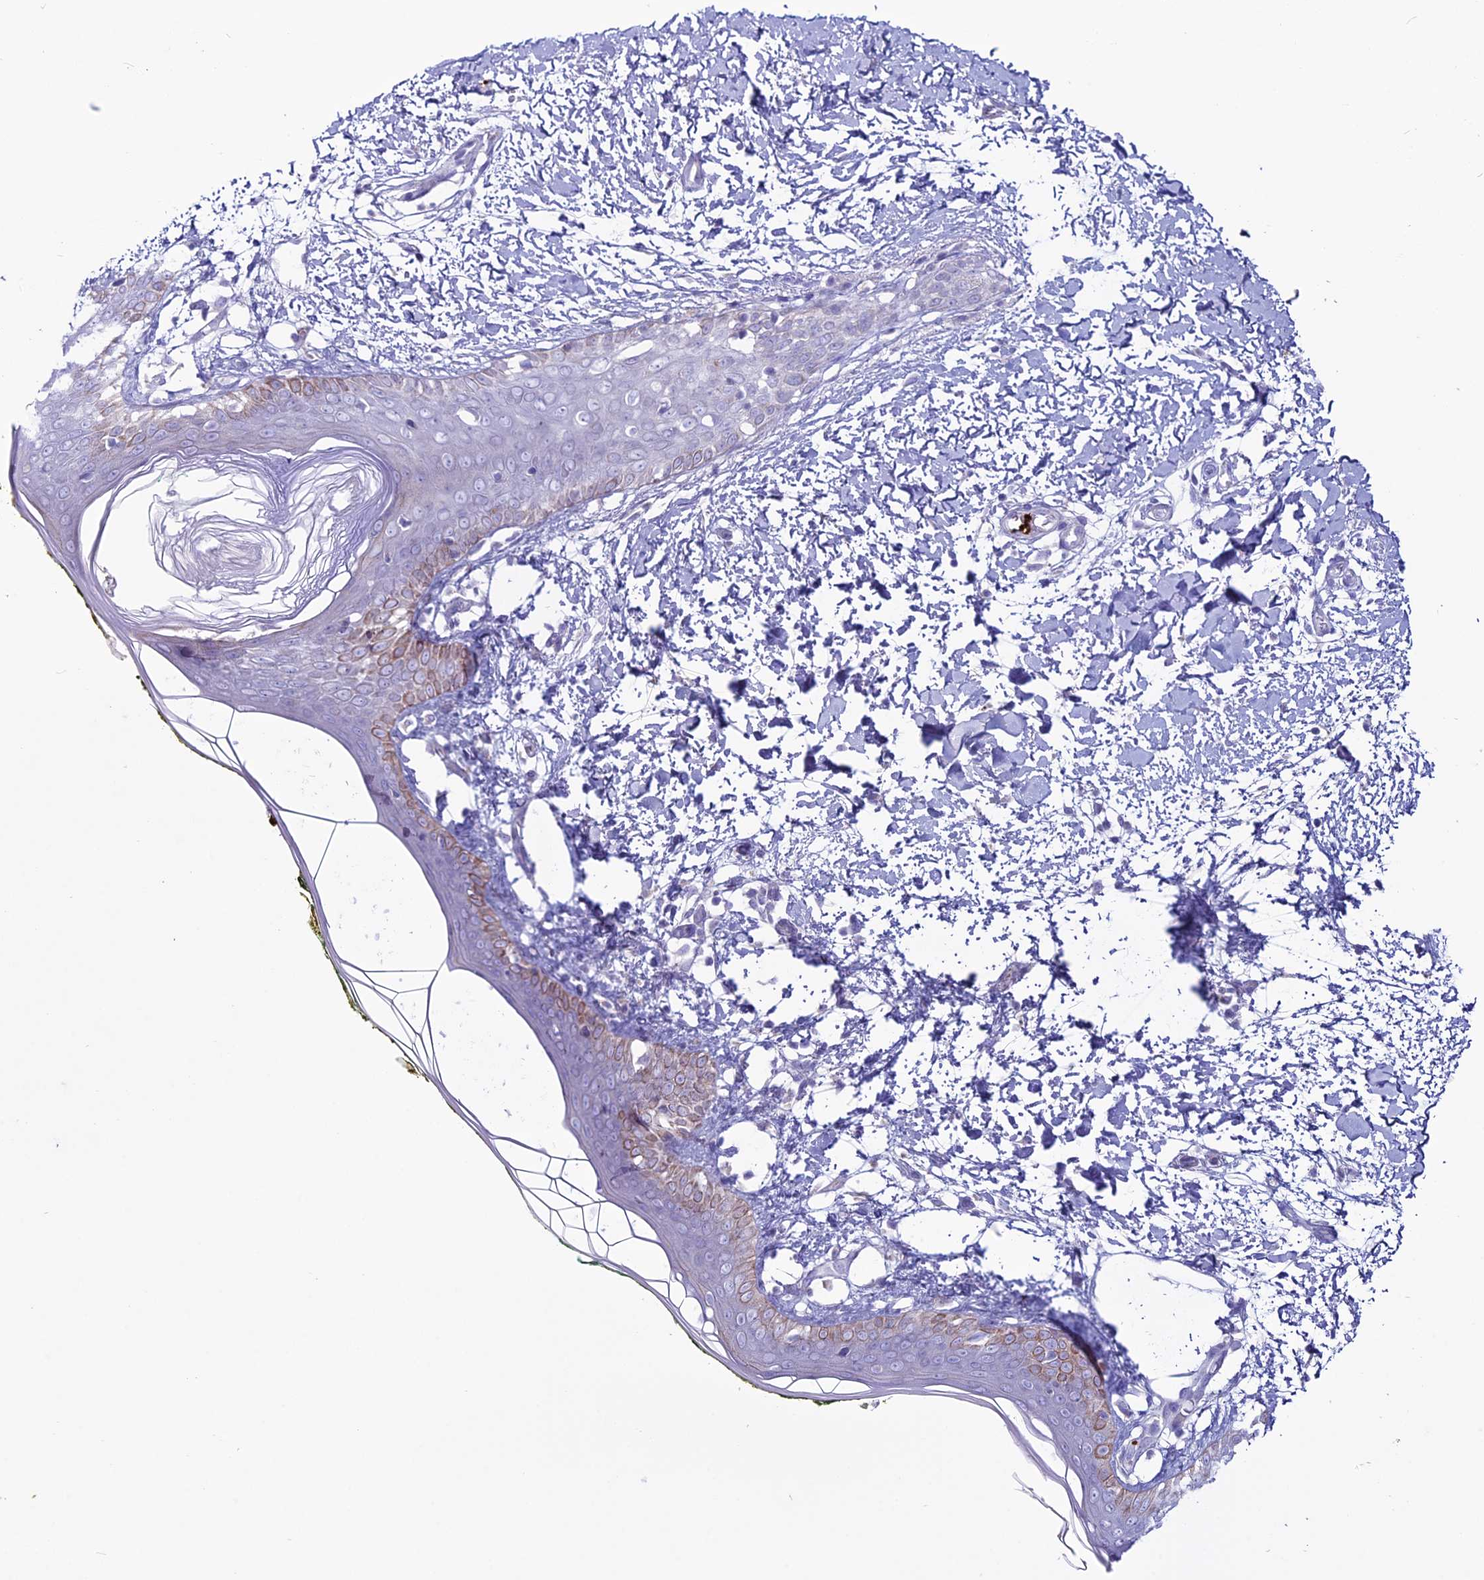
{"staining": {"intensity": "negative", "quantity": "none", "location": "none"}, "tissue": "skin", "cell_type": "Fibroblasts", "image_type": "normal", "snomed": [{"axis": "morphology", "description": "Normal tissue, NOS"}, {"axis": "topography", "description": "Skin"}], "caption": "This is an immunohistochemistry image of normal human skin. There is no positivity in fibroblasts.", "gene": "C21orf140", "patient": {"sex": "female", "age": 34}}